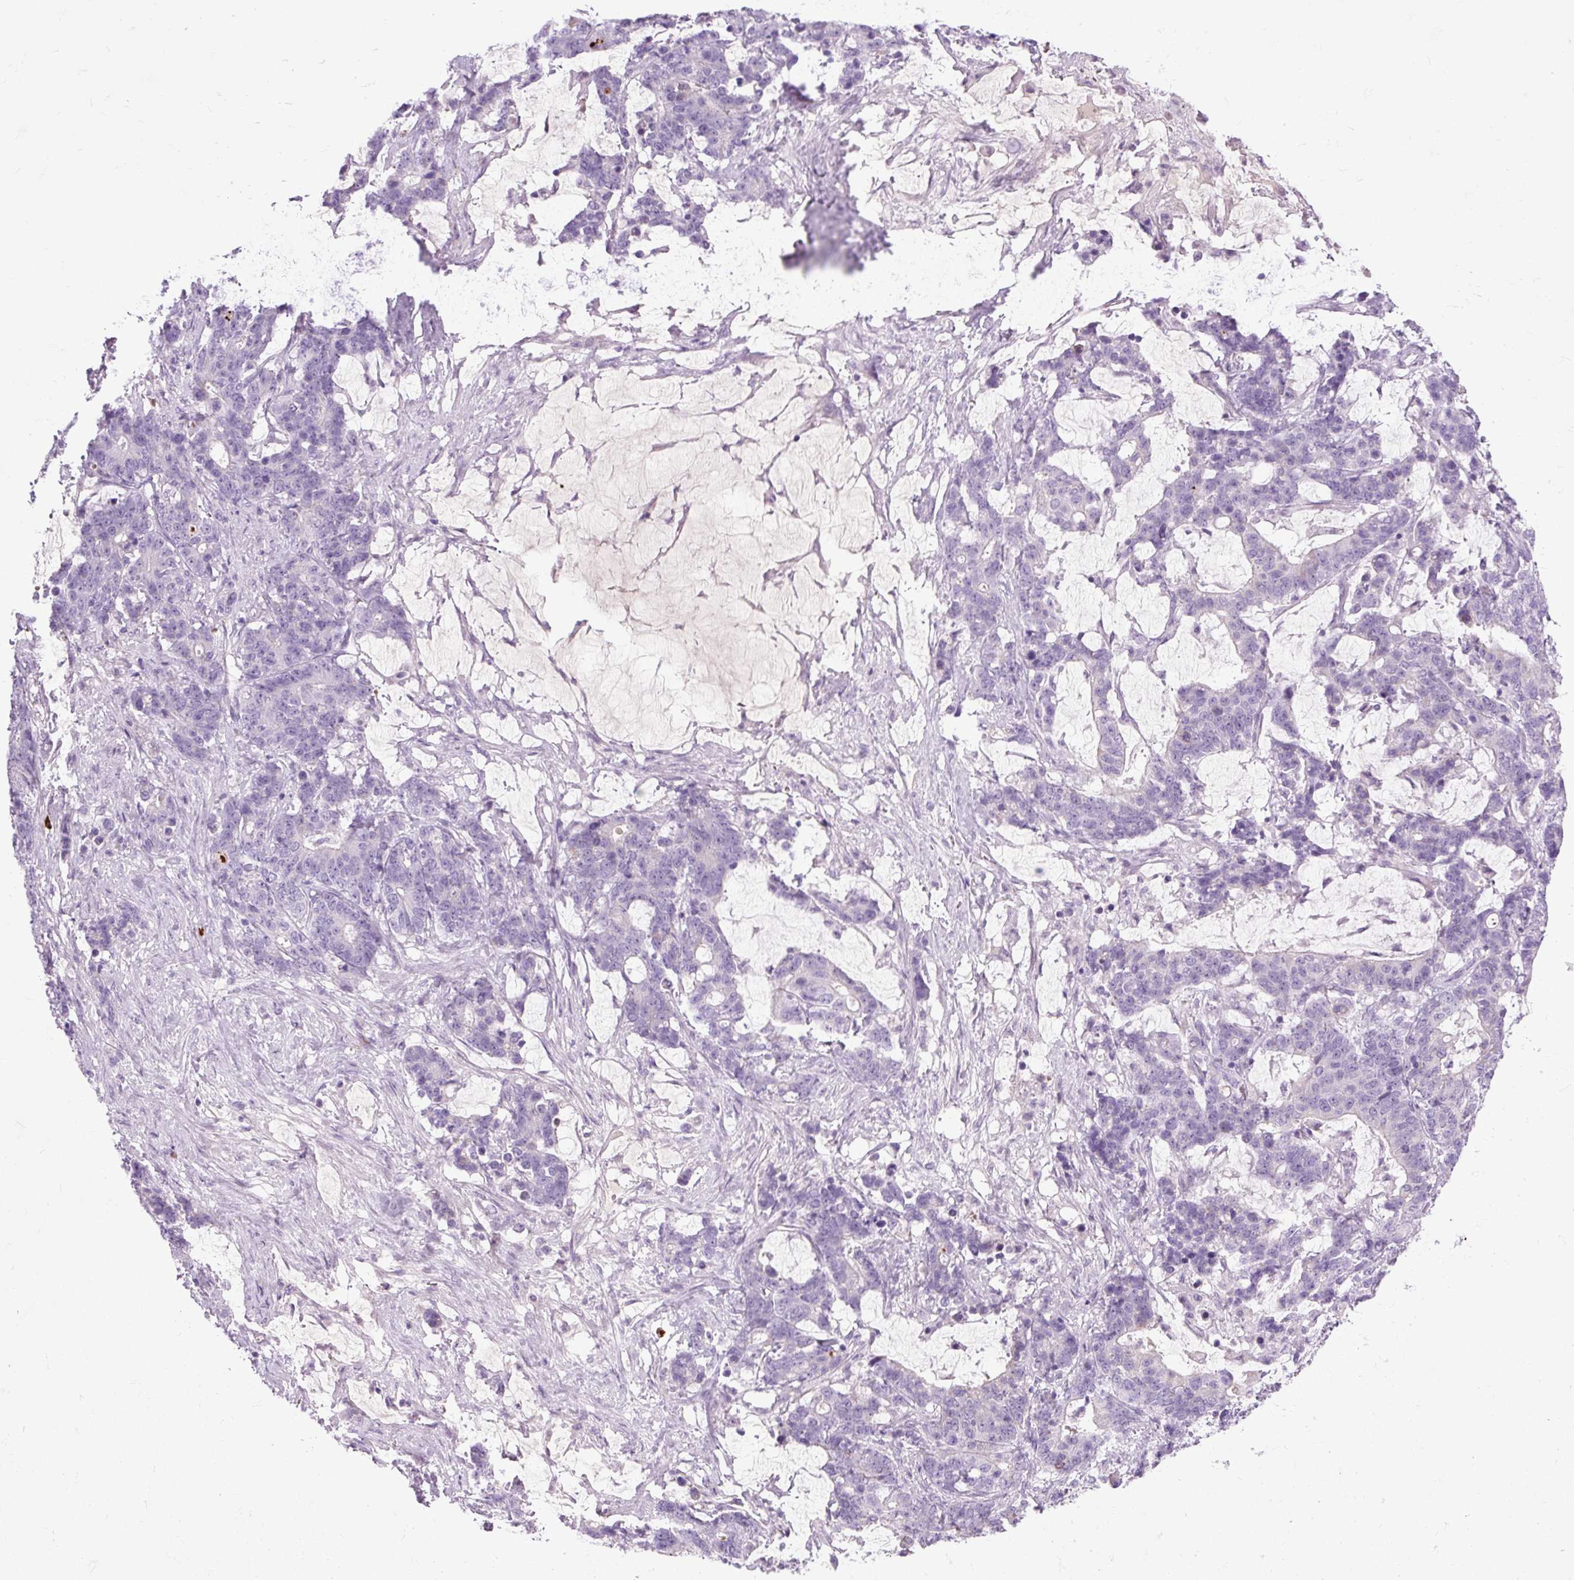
{"staining": {"intensity": "negative", "quantity": "none", "location": "none"}, "tissue": "stomach cancer", "cell_type": "Tumor cells", "image_type": "cancer", "snomed": [{"axis": "morphology", "description": "Normal tissue, NOS"}, {"axis": "morphology", "description": "Adenocarcinoma, NOS"}, {"axis": "topography", "description": "Stomach"}], "caption": "This is an immunohistochemistry (IHC) histopathology image of human adenocarcinoma (stomach). There is no expression in tumor cells.", "gene": "ARRDC2", "patient": {"sex": "female", "age": 64}}